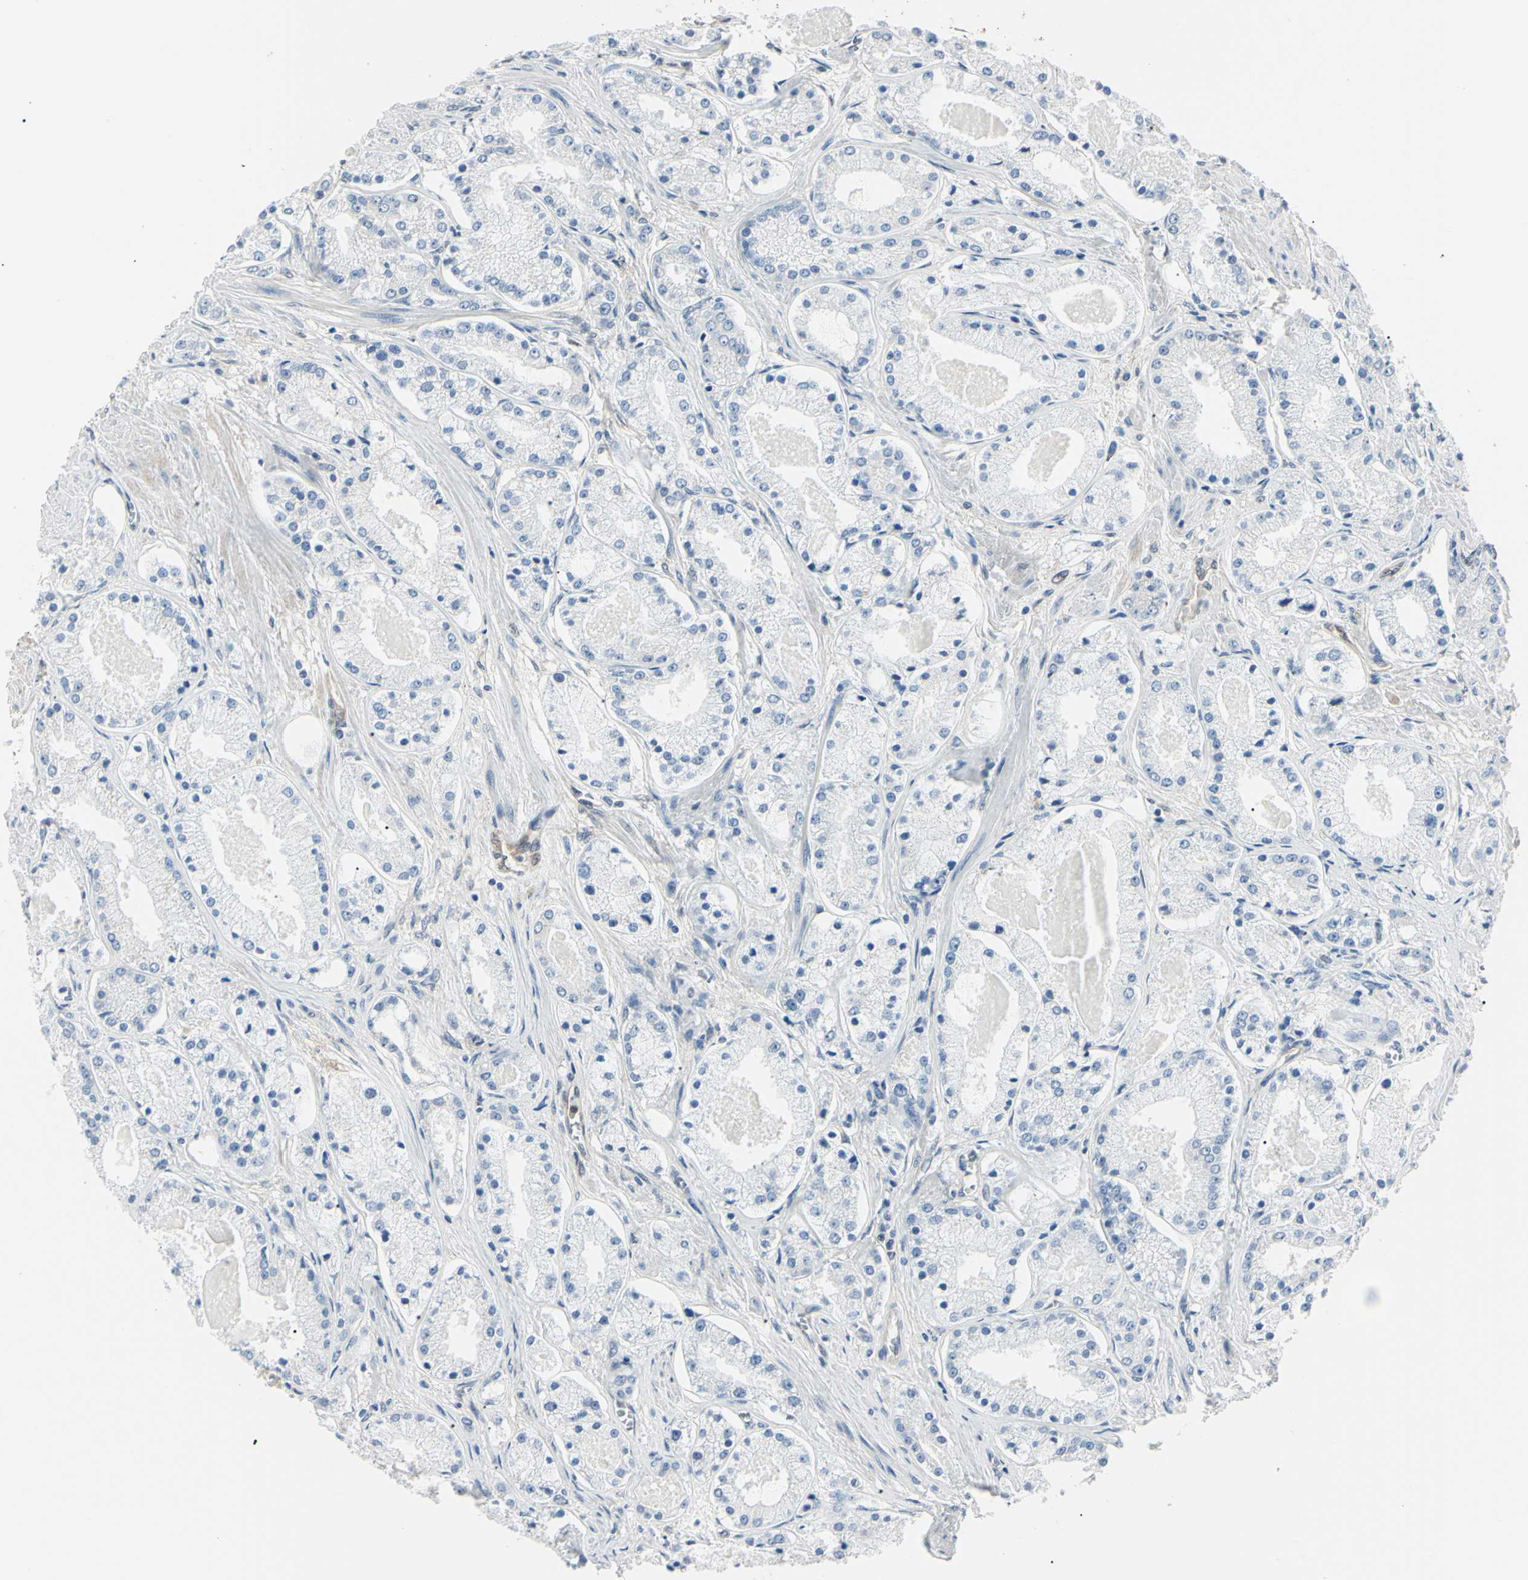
{"staining": {"intensity": "negative", "quantity": "none", "location": "none"}, "tissue": "prostate cancer", "cell_type": "Tumor cells", "image_type": "cancer", "snomed": [{"axis": "morphology", "description": "Adenocarcinoma, High grade"}, {"axis": "topography", "description": "Prostate"}], "caption": "Tumor cells show no significant protein expression in adenocarcinoma (high-grade) (prostate).", "gene": "AKR1C3", "patient": {"sex": "male", "age": 66}}